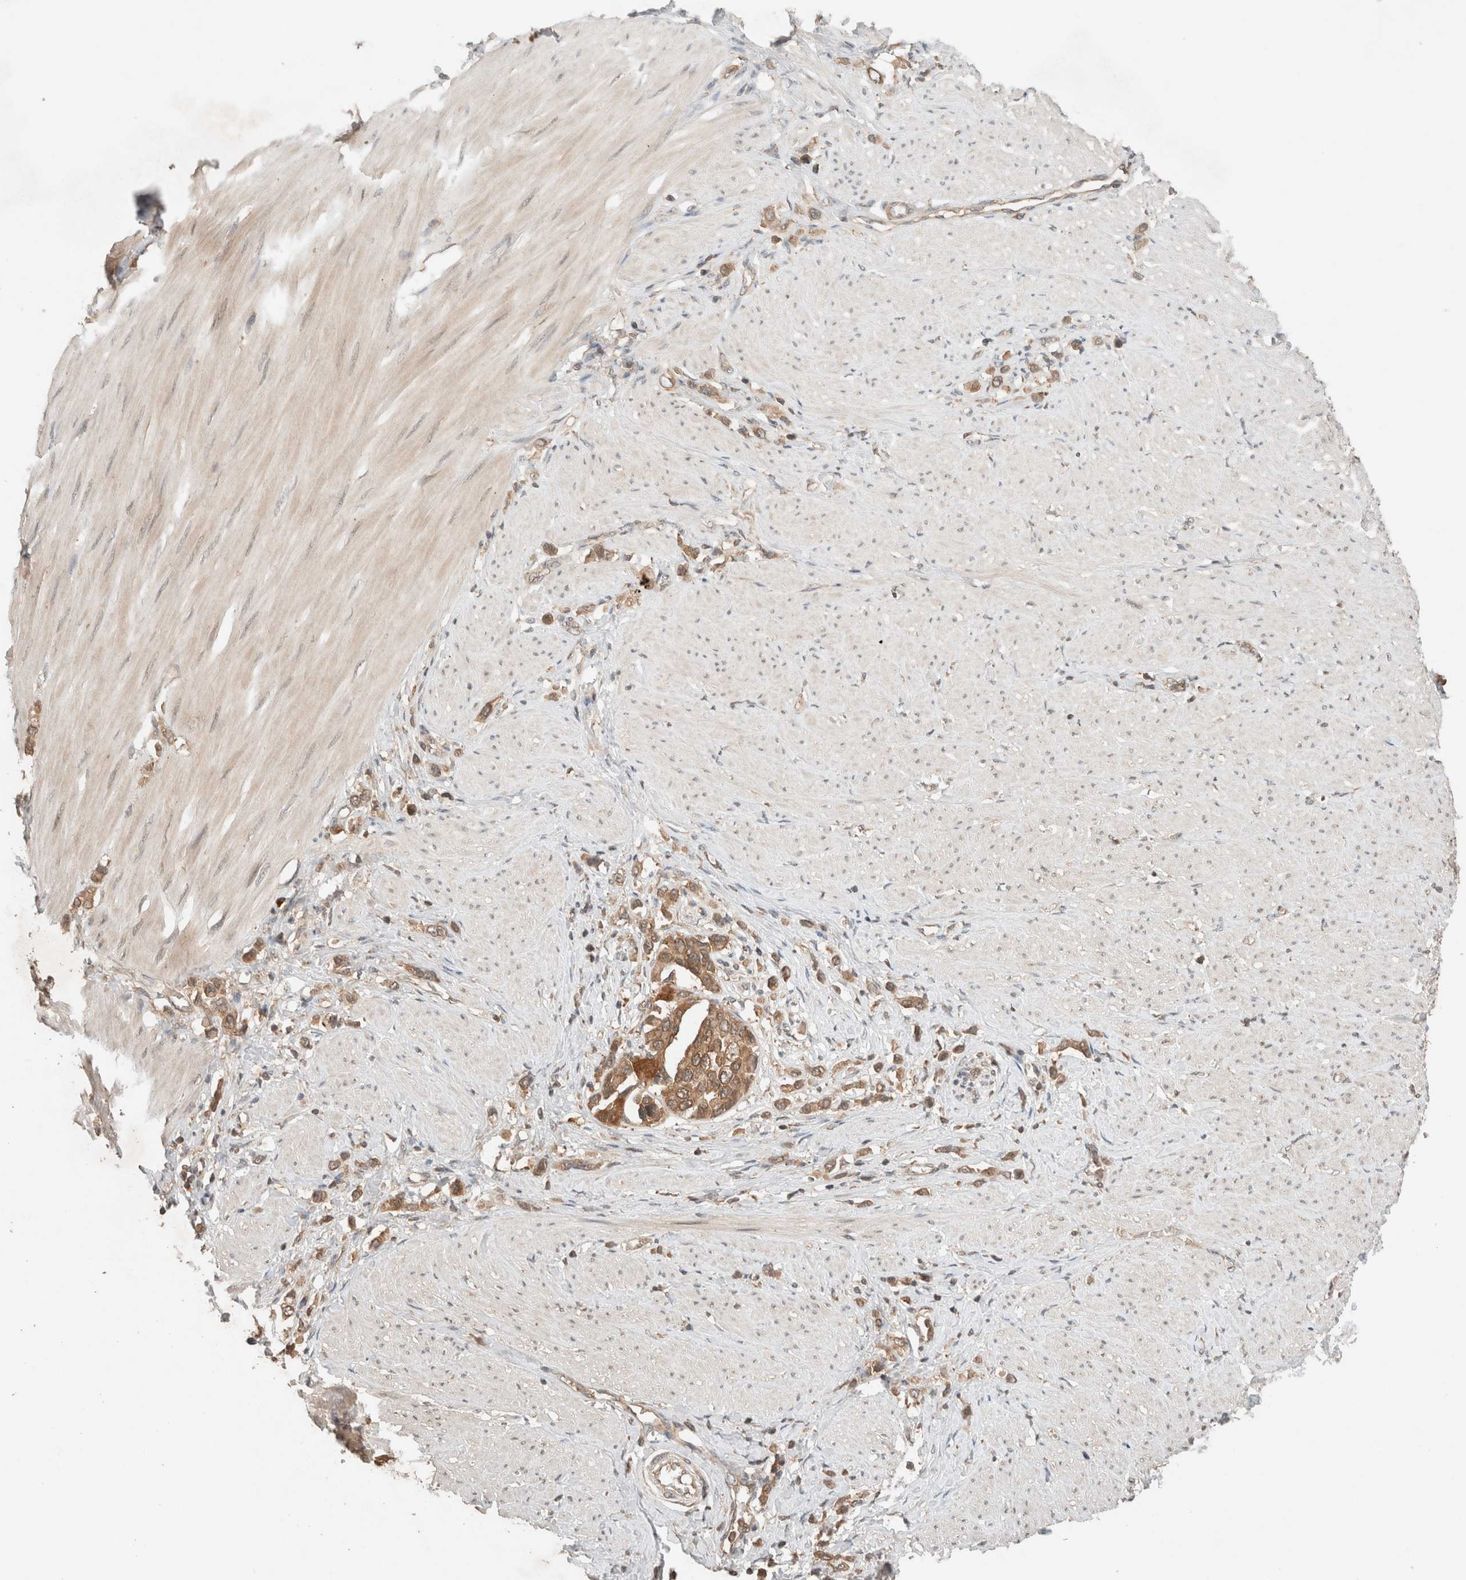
{"staining": {"intensity": "moderate", "quantity": ">75%", "location": "cytoplasmic/membranous"}, "tissue": "stomach cancer", "cell_type": "Tumor cells", "image_type": "cancer", "snomed": [{"axis": "morphology", "description": "Adenocarcinoma, NOS"}, {"axis": "topography", "description": "Stomach"}], "caption": "Moderate cytoplasmic/membranous protein expression is identified in about >75% of tumor cells in stomach cancer. The protein is stained brown, and the nuclei are stained in blue (DAB (3,3'-diaminobenzidine) IHC with brightfield microscopy, high magnification).", "gene": "ARFGEF2", "patient": {"sex": "female", "age": 65}}